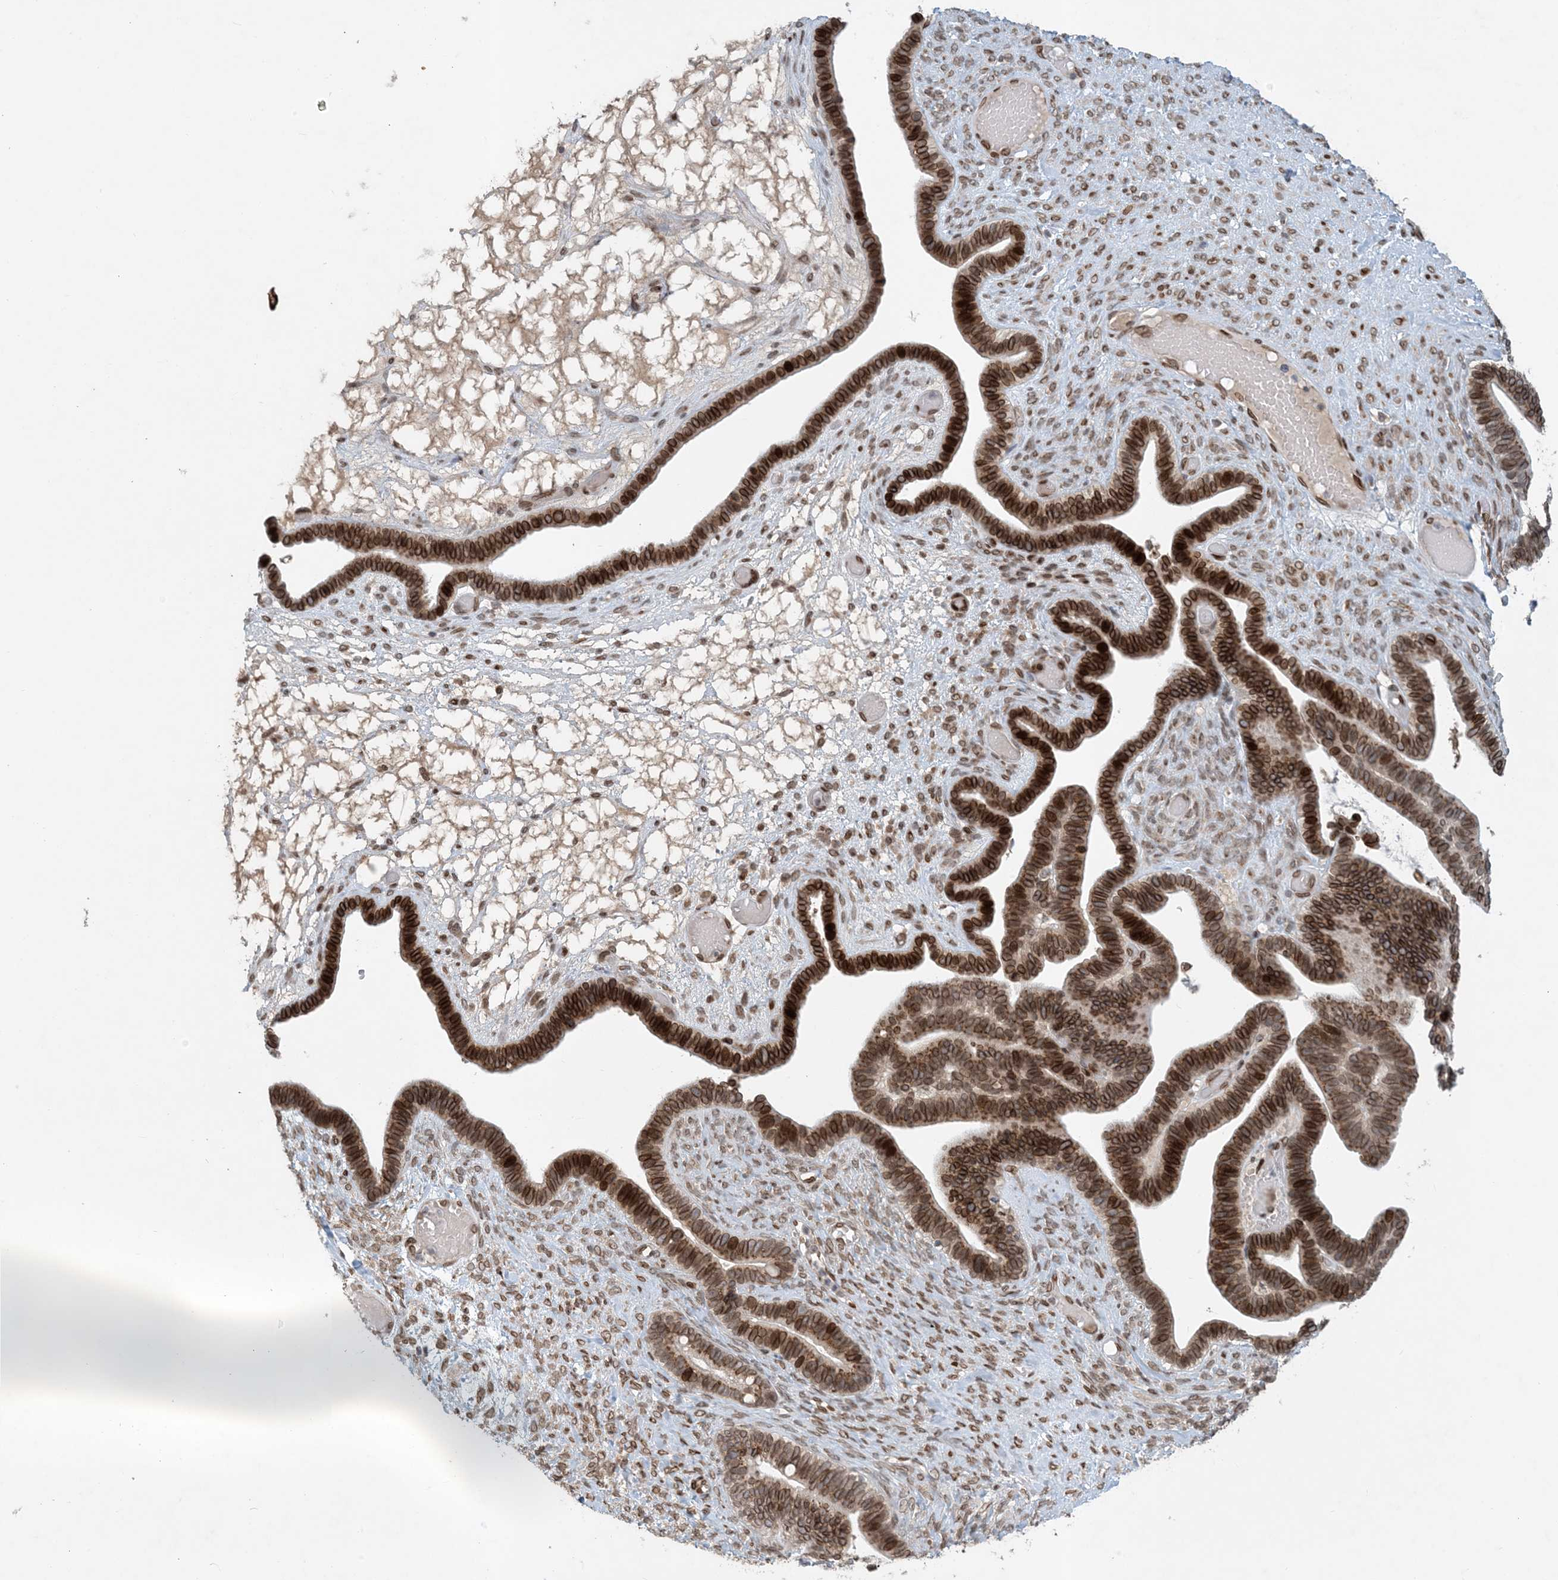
{"staining": {"intensity": "strong", "quantity": "25%-75%", "location": "cytoplasmic/membranous,nuclear"}, "tissue": "ovarian cancer", "cell_type": "Tumor cells", "image_type": "cancer", "snomed": [{"axis": "morphology", "description": "Cystadenocarcinoma, serous, NOS"}, {"axis": "topography", "description": "Ovary"}], "caption": "This photomicrograph reveals ovarian cancer (serous cystadenocarcinoma) stained with IHC to label a protein in brown. The cytoplasmic/membranous and nuclear of tumor cells show strong positivity for the protein. Nuclei are counter-stained blue.", "gene": "SLC35A2", "patient": {"sex": "female", "age": 56}}